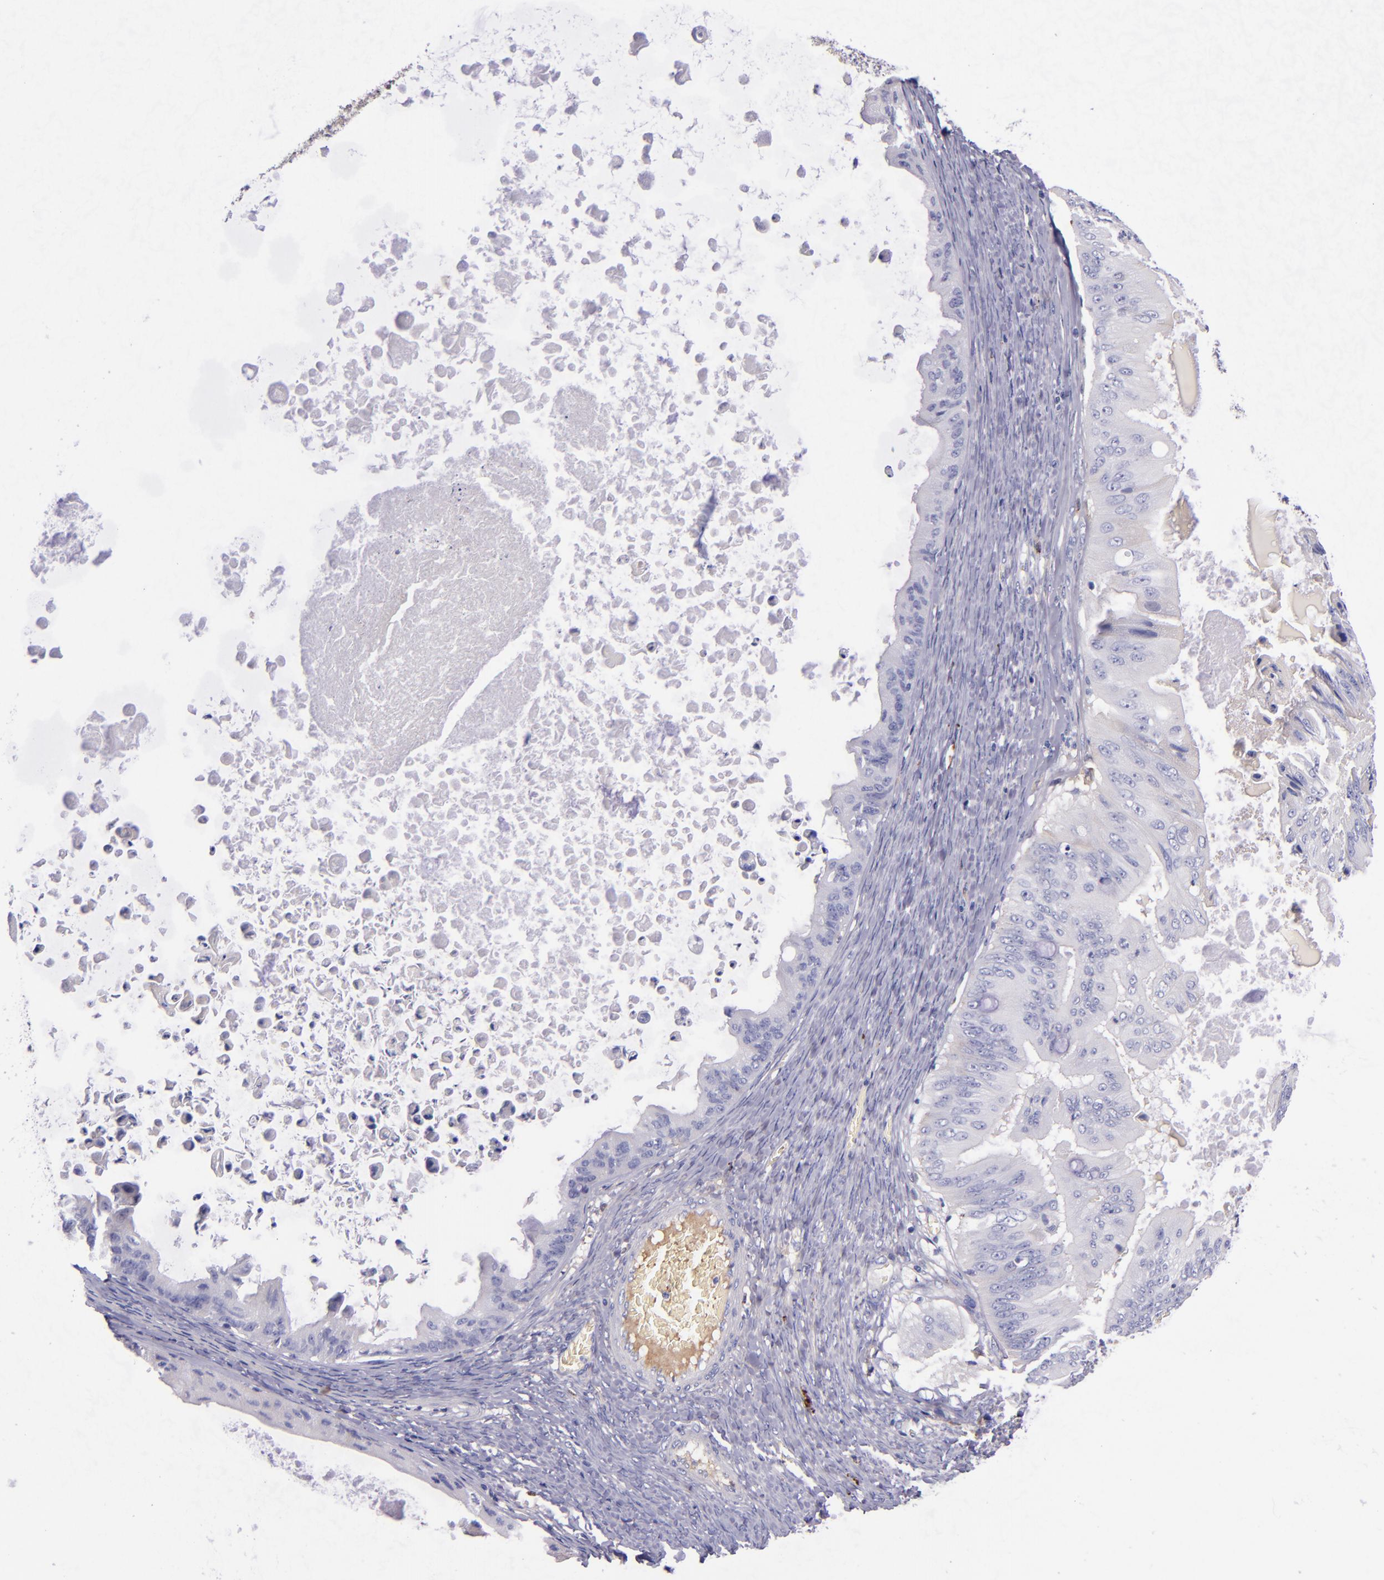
{"staining": {"intensity": "weak", "quantity": "<25%", "location": "cytoplasmic/membranous"}, "tissue": "ovarian cancer", "cell_type": "Tumor cells", "image_type": "cancer", "snomed": [{"axis": "morphology", "description": "Cystadenocarcinoma, mucinous, NOS"}, {"axis": "topography", "description": "Ovary"}], "caption": "This image is of mucinous cystadenocarcinoma (ovarian) stained with immunohistochemistry to label a protein in brown with the nuclei are counter-stained blue. There is no positivity in tumor cells. (IHC, brightfield microscopy, high magnification).", "gene": "KNG1", "patient": {"sex": "female", "age": 37}}